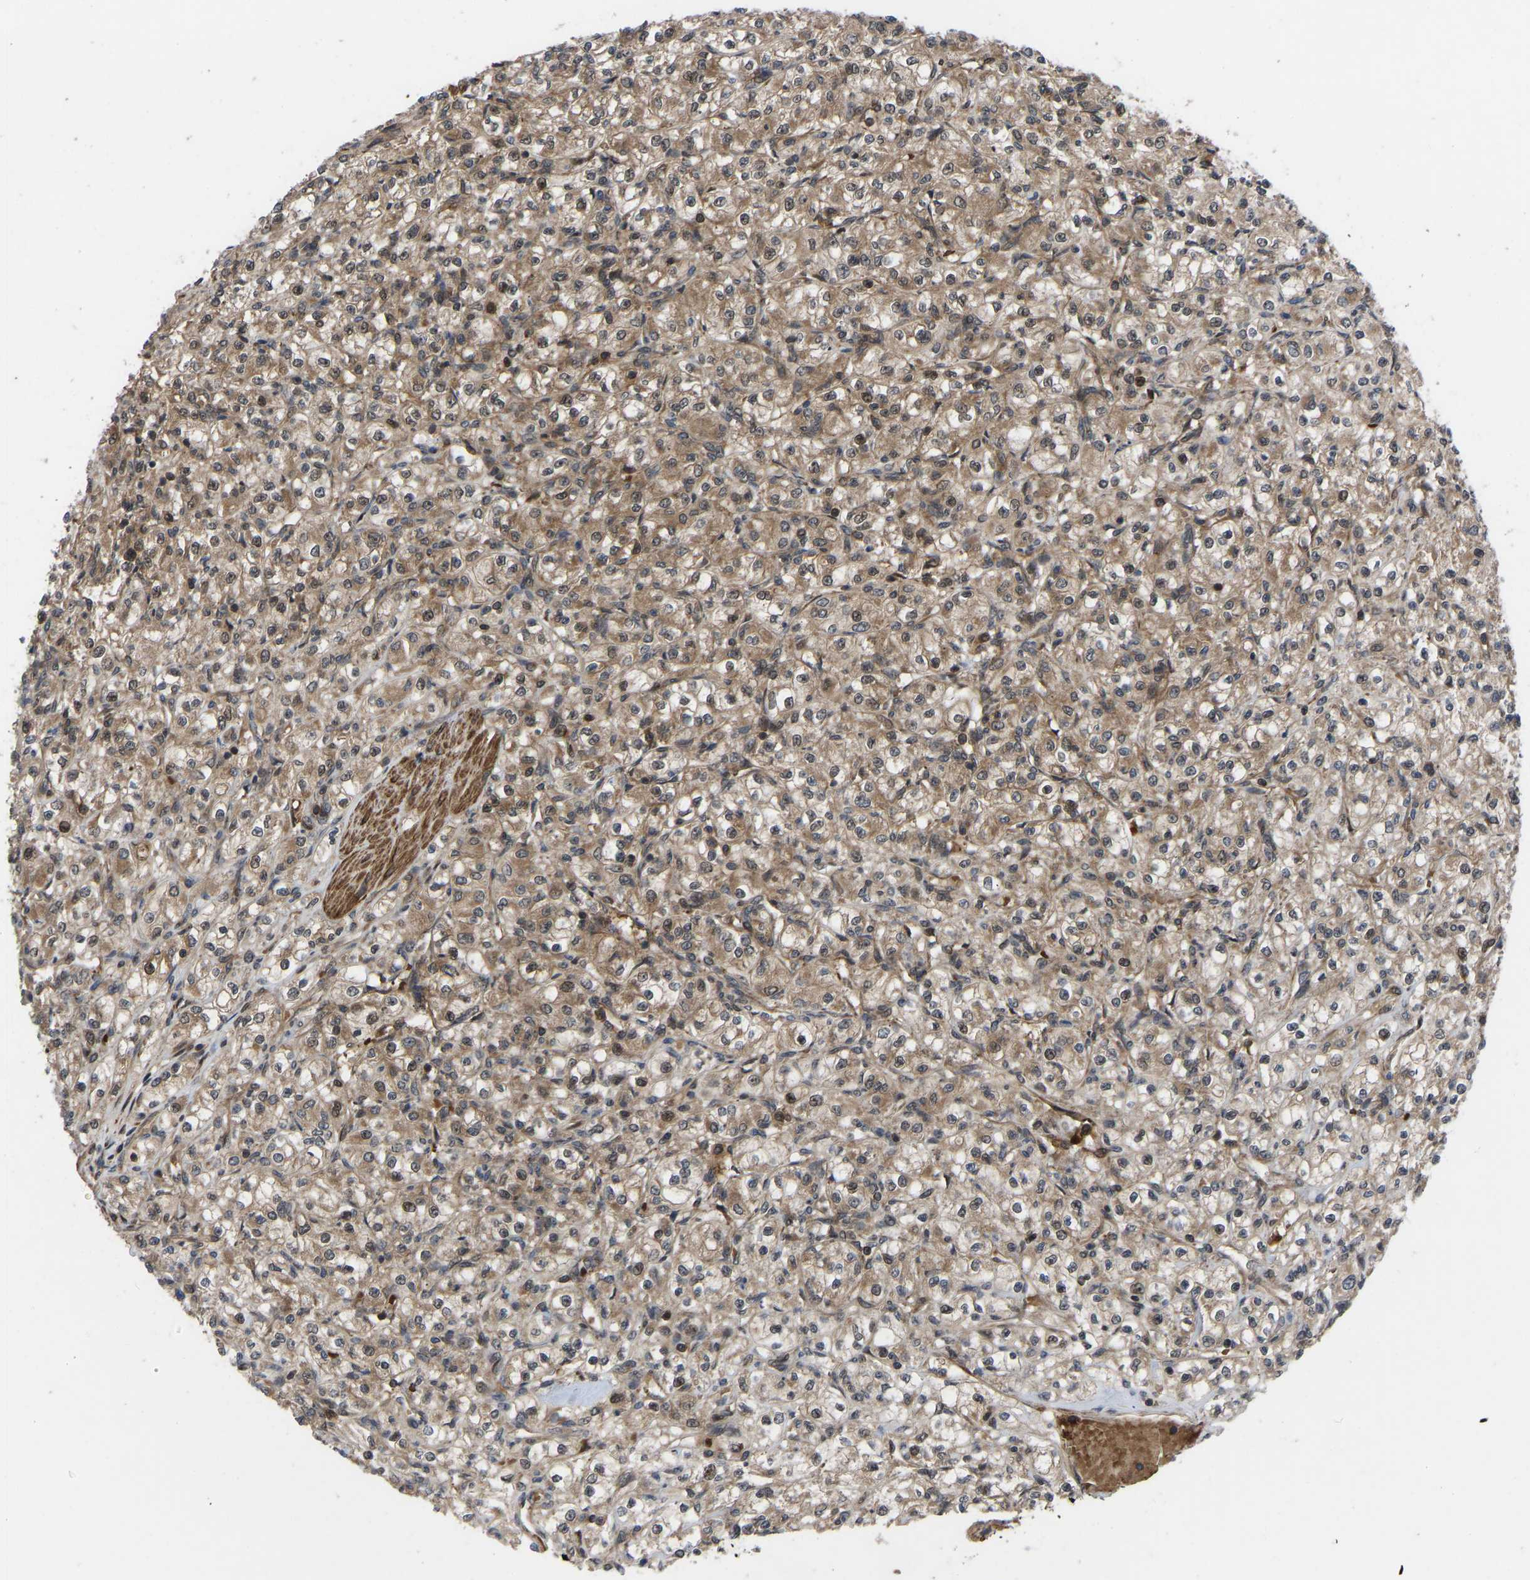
{"staining": {"intensity": "moderate", "quantity": ">75%", "location": "cytoplasmic/membranous,nuclear"}, "tissue": "renal cancer", "cell_type": "Tumor cells", "image_type": "cancer", "snomed": [{"axis": "morphology", "description": "Adenocarcinoma, NOS"}, {"axis": "topography", "description": "Kidney"}], "caption": "This is an image of immunohistochemistry (IHC) staining of renal cancer (adenocarcinoma), which shows moderate expression in the cytoplasmic/membranous and nuclear of tumor cells.", "gene": "CYP7B1", "patient": {"sex": "male", "age": 77}}